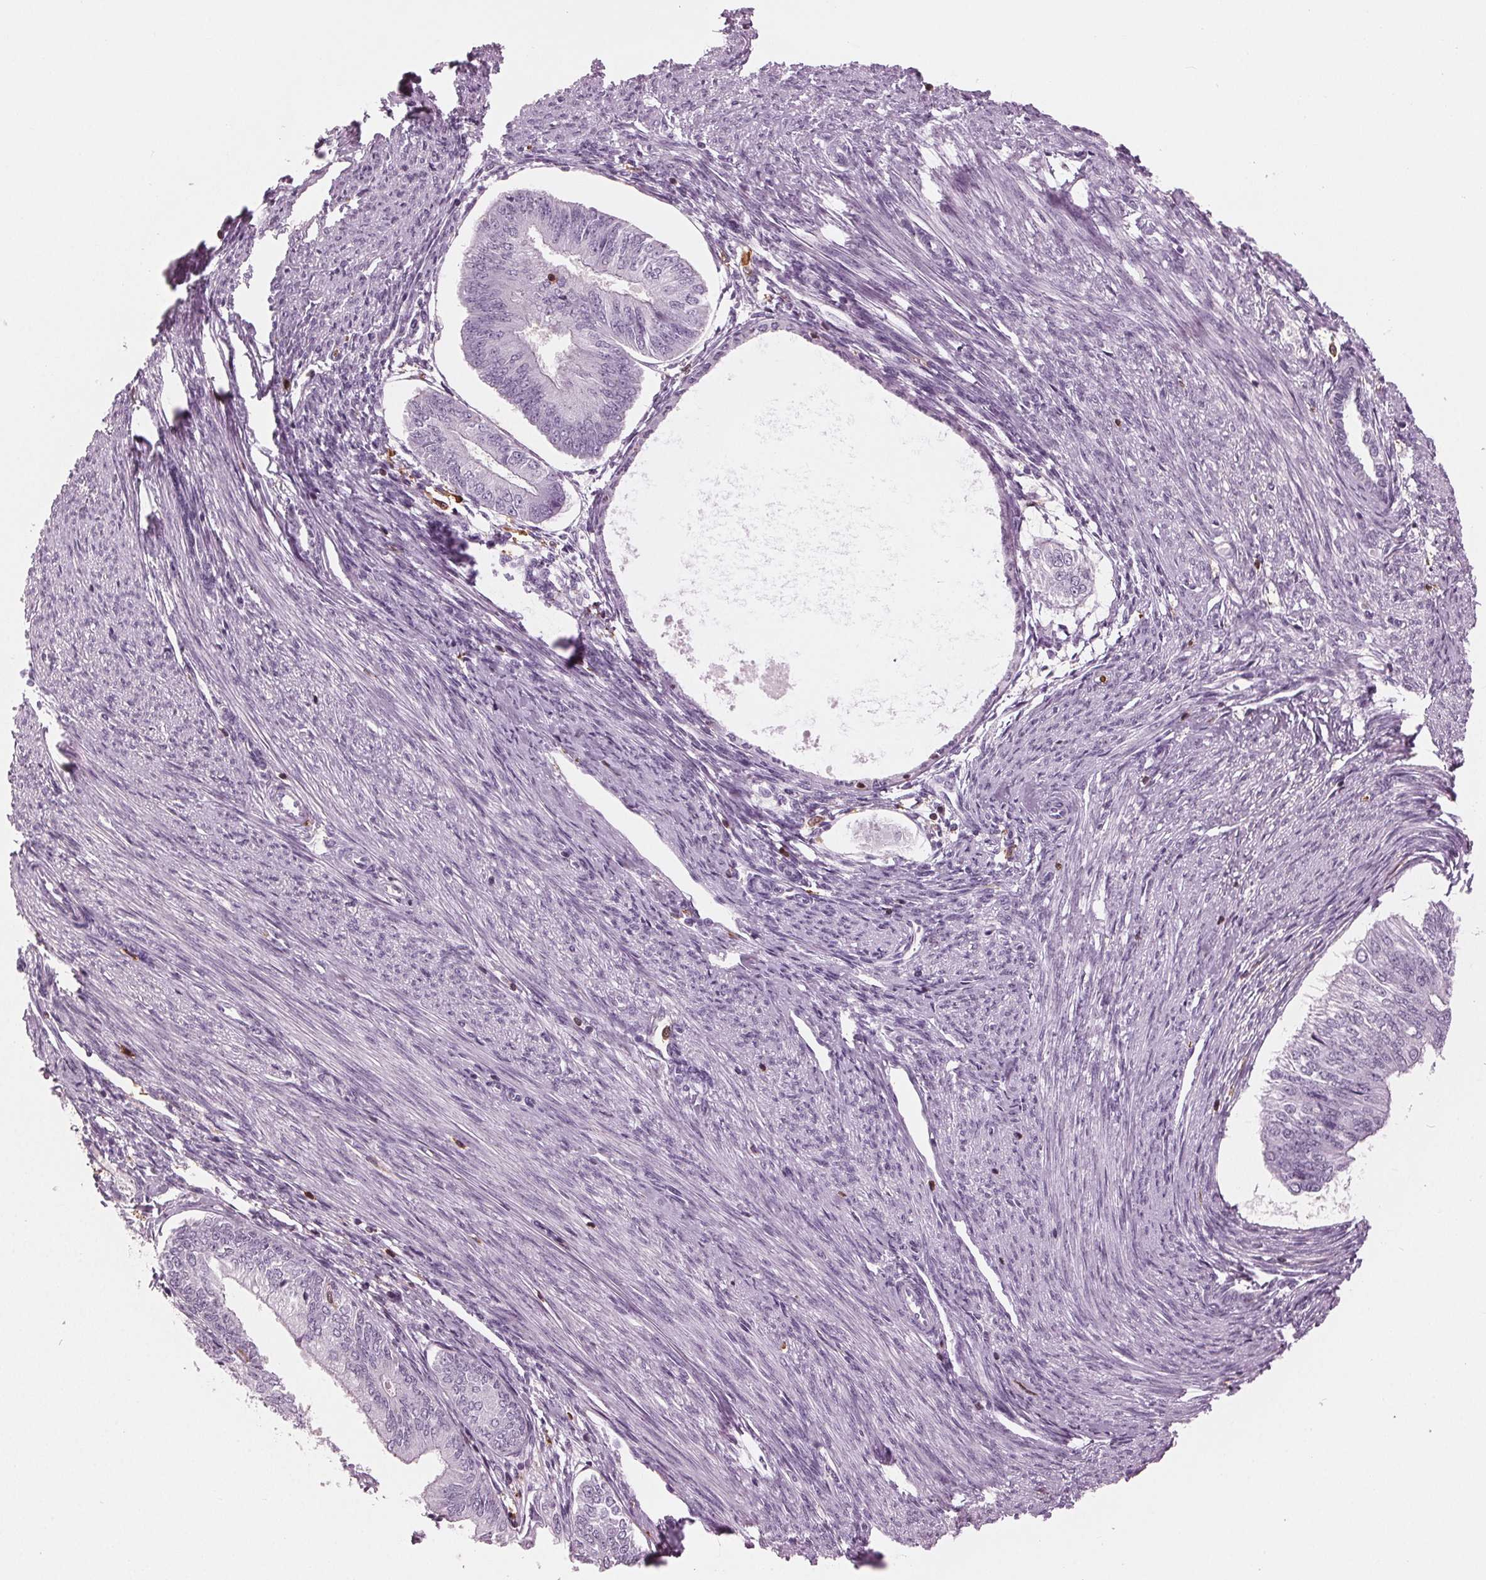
{"staining": {"intensity": "negative", "quantity": "none", "location": "none"}, "tissue": "endometrial cancer", "cell_type": "Tumor cells", "image_type": "cancer", "snomed": [{"axis": "morphology", "description": "Adenocarcinoma, NOS"}, {"axis": "topography", "description": "Endometrium"}], "caption": "Immunohistochemistry histopathology image of neoplastic tissue: endometrial adenocarcinoma stained with DAB displays no significant protein staining in tumor cells.", "gene": "BTLA", "patient": {"sex": "female", "age": 58}}